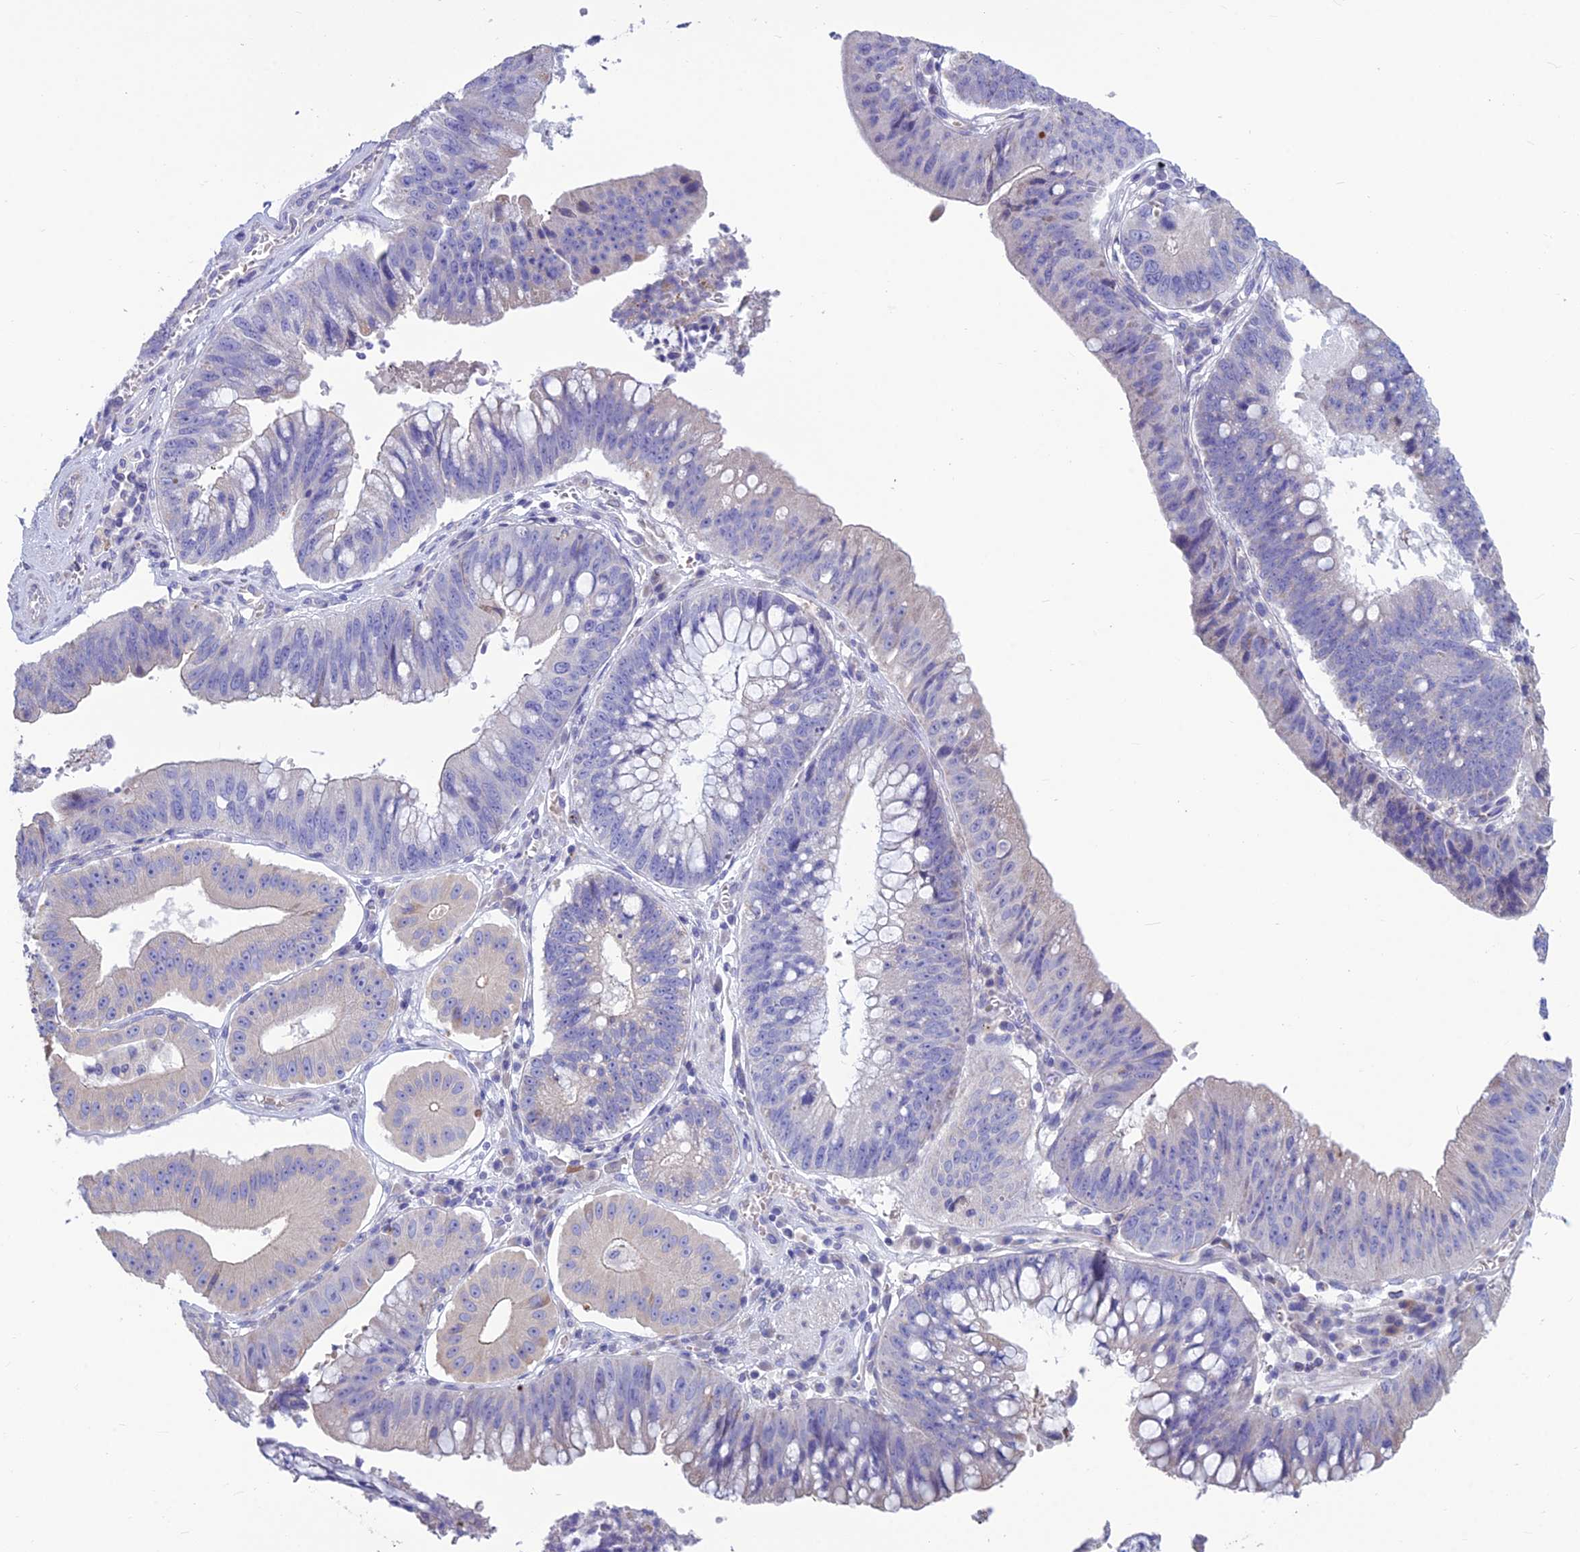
{"staining": {"intensity": "negative", "quantity": "none", "location": "none"}, "tissue": "stomach cancer", "cell_type": "Tumor cells", "image_type": "cancer", "snomed": [{"axis": "morphology", "description": "Adenocarcinoma, NOS"}, {"axis": "topography", "description": "Stomach"}], "caption": "The immunohistochemistry (IHC) micrograph has no significant staining in tumor cells of adenocarcinoma (stomach) tissue. Nuclei are stained in blue.", "gene": "BHMT2", "patient": {"sex": "male", "age": 59}}